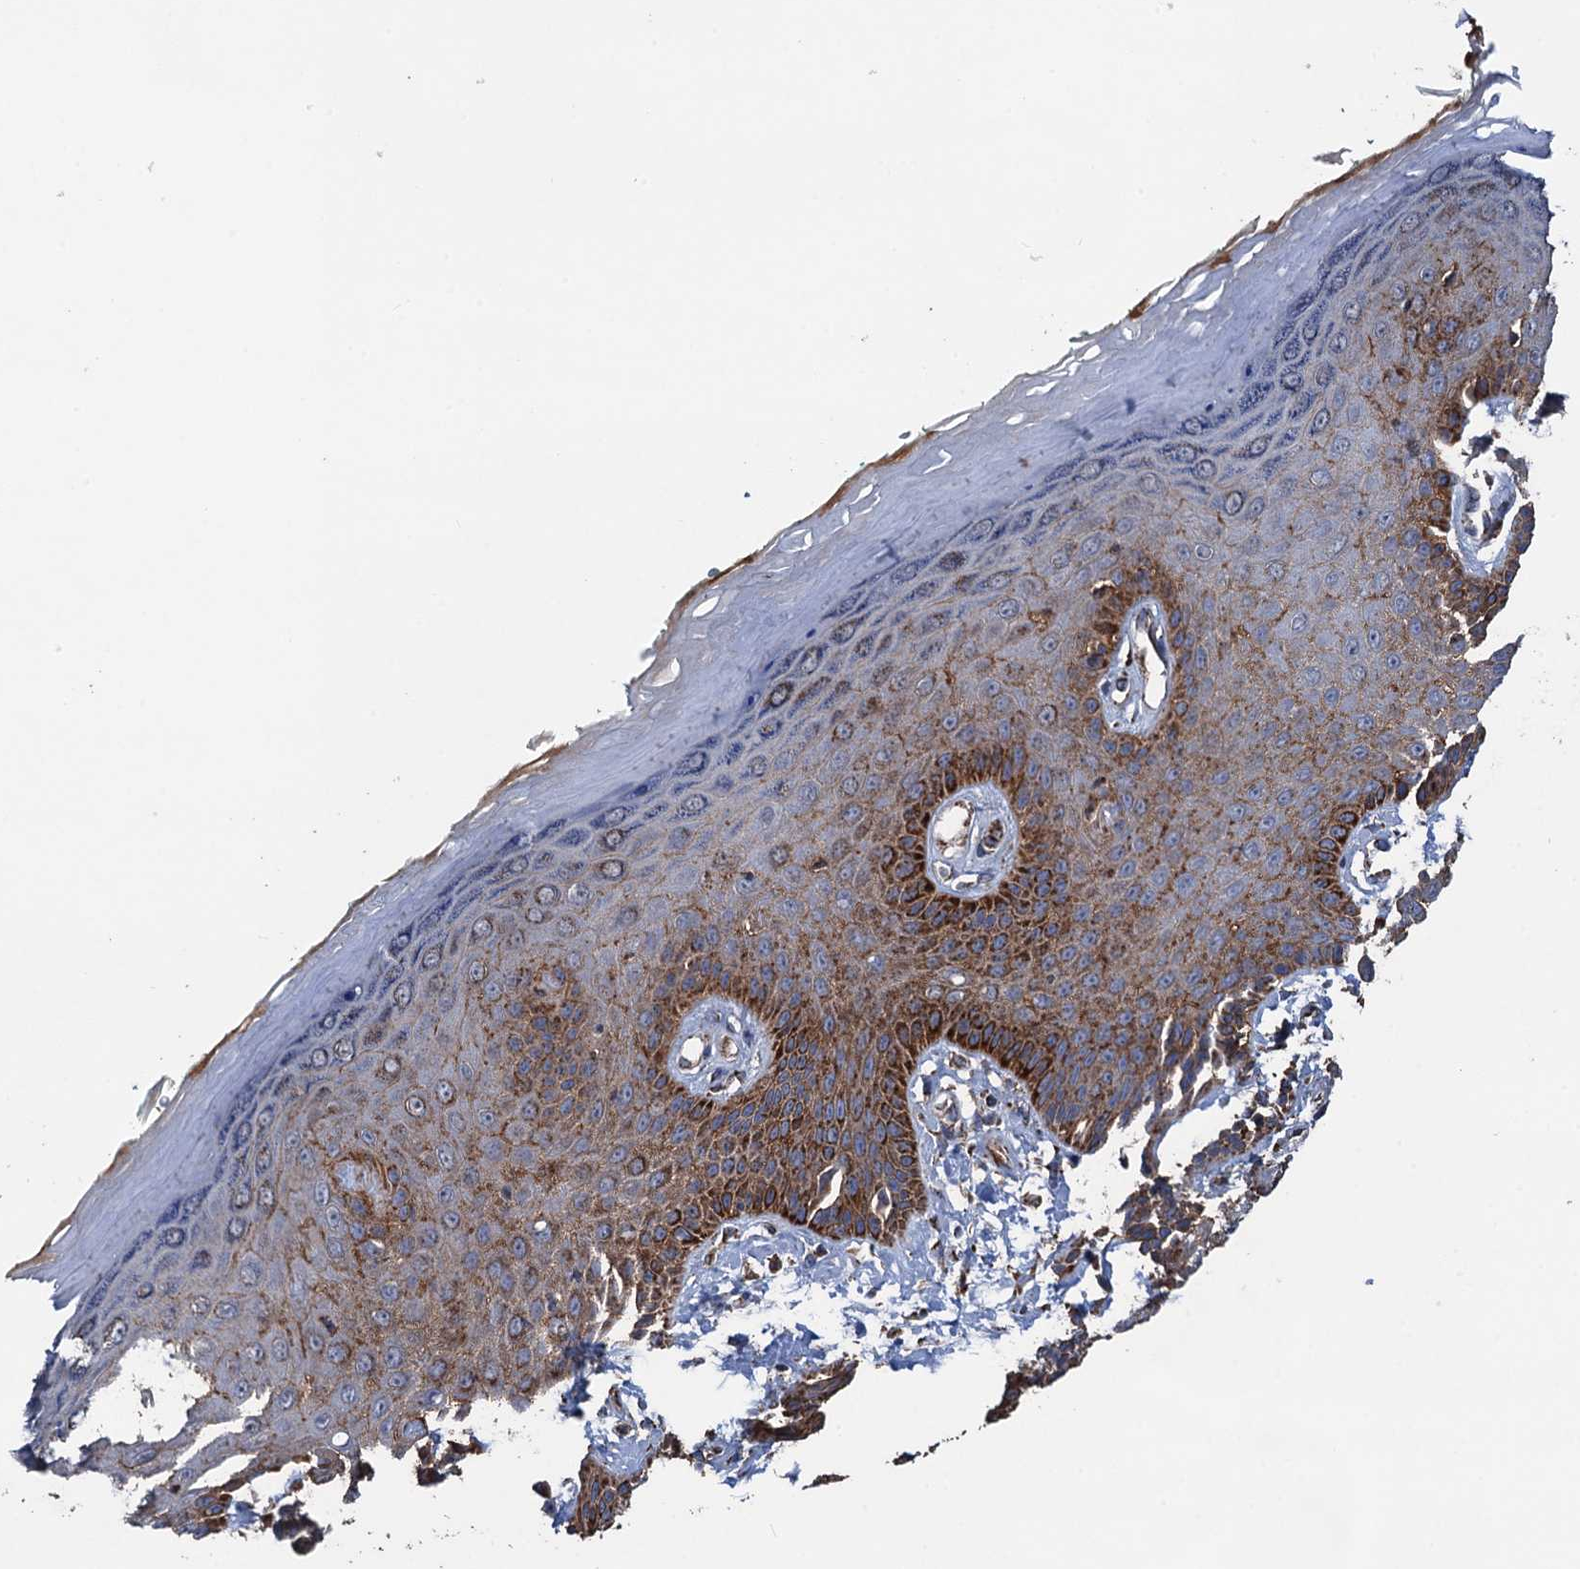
{"staining": {"intensity": "strong", "quantity": ">75%", "location": "cytoplasmic/membranous"}, "tissue": "skin", "cell_type": "Epidermal cells", "image_type": "normal", "snomed": [{"axis": "morphology", "description": "Normal tissue, NOS"}, {"axis": "topography", "description": "Anal"}], "caption": "This is a micrograph of IHC staining of normal skin, which shows strong positivity in the cytoplasmic/membranous of epidermal cells.", "gene": "DGLUCY", "patient": {"sex": "male", "age": 78}}